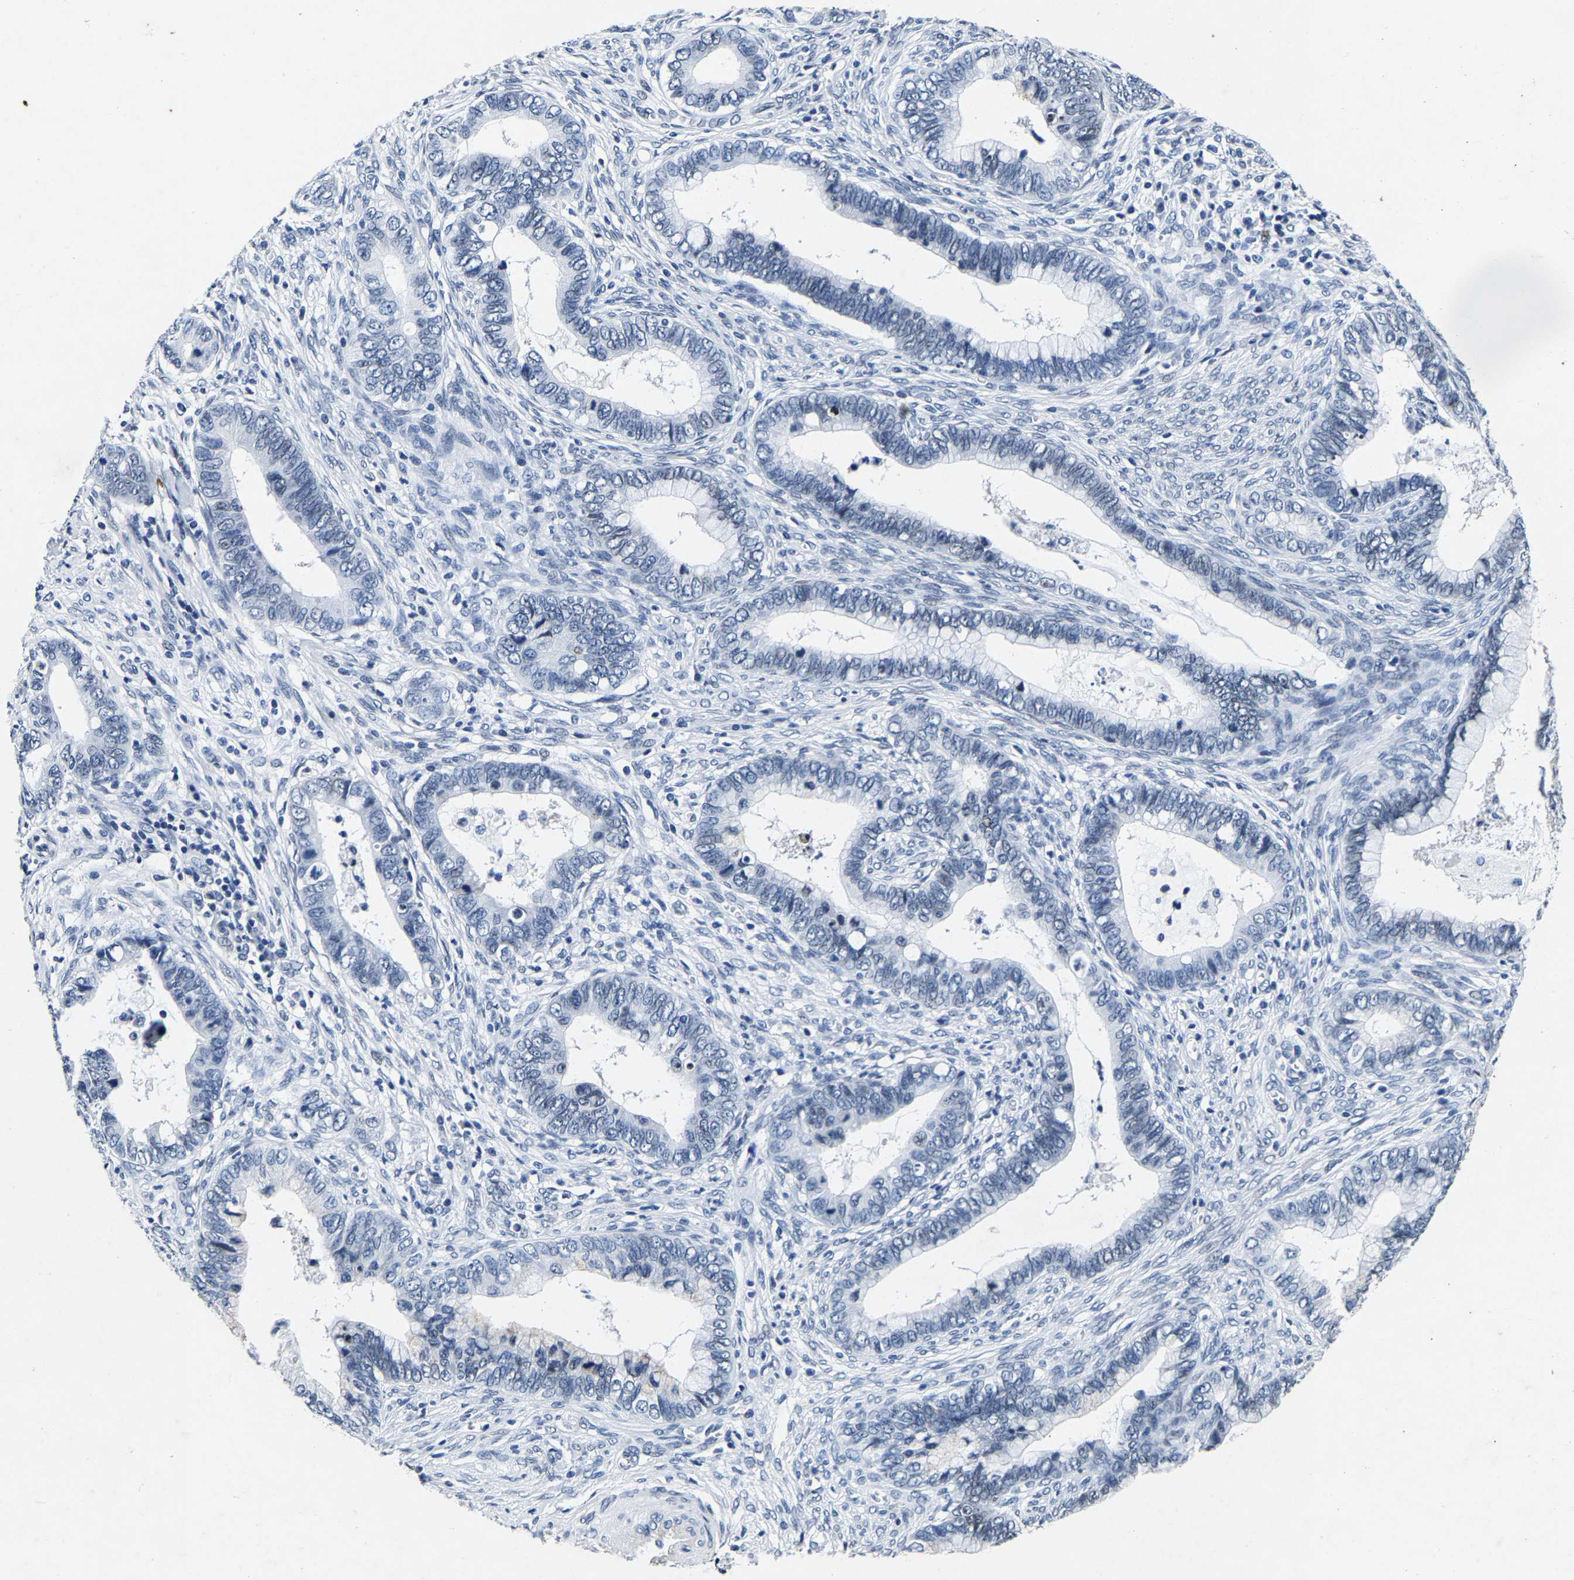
{"staining": {"intensity": "negative", "quantity": "none", "location": "none"}, "tissue": "cervical cancer", "cell_type": "Tumor cells", "image_type": "cancer", "snomed": [{"axis": "morphology", "description": "Adenocarcinoma, NOS"}, {"axis": "topography", "description": "Cervix"}], "caption": "An immunohistochemistry image of cervical adenocarcinoma is shown. There is no staining in tumor cells of cervical adenocarcinoma. (Stains: DAB (3,3'-diaminobenzidine) IHC with hematoxylin counter stain, Microscopy: brightfield microscopy at high magnification).", "gene": "UBN2", "patient": {"sex": "female", "age": 44}}